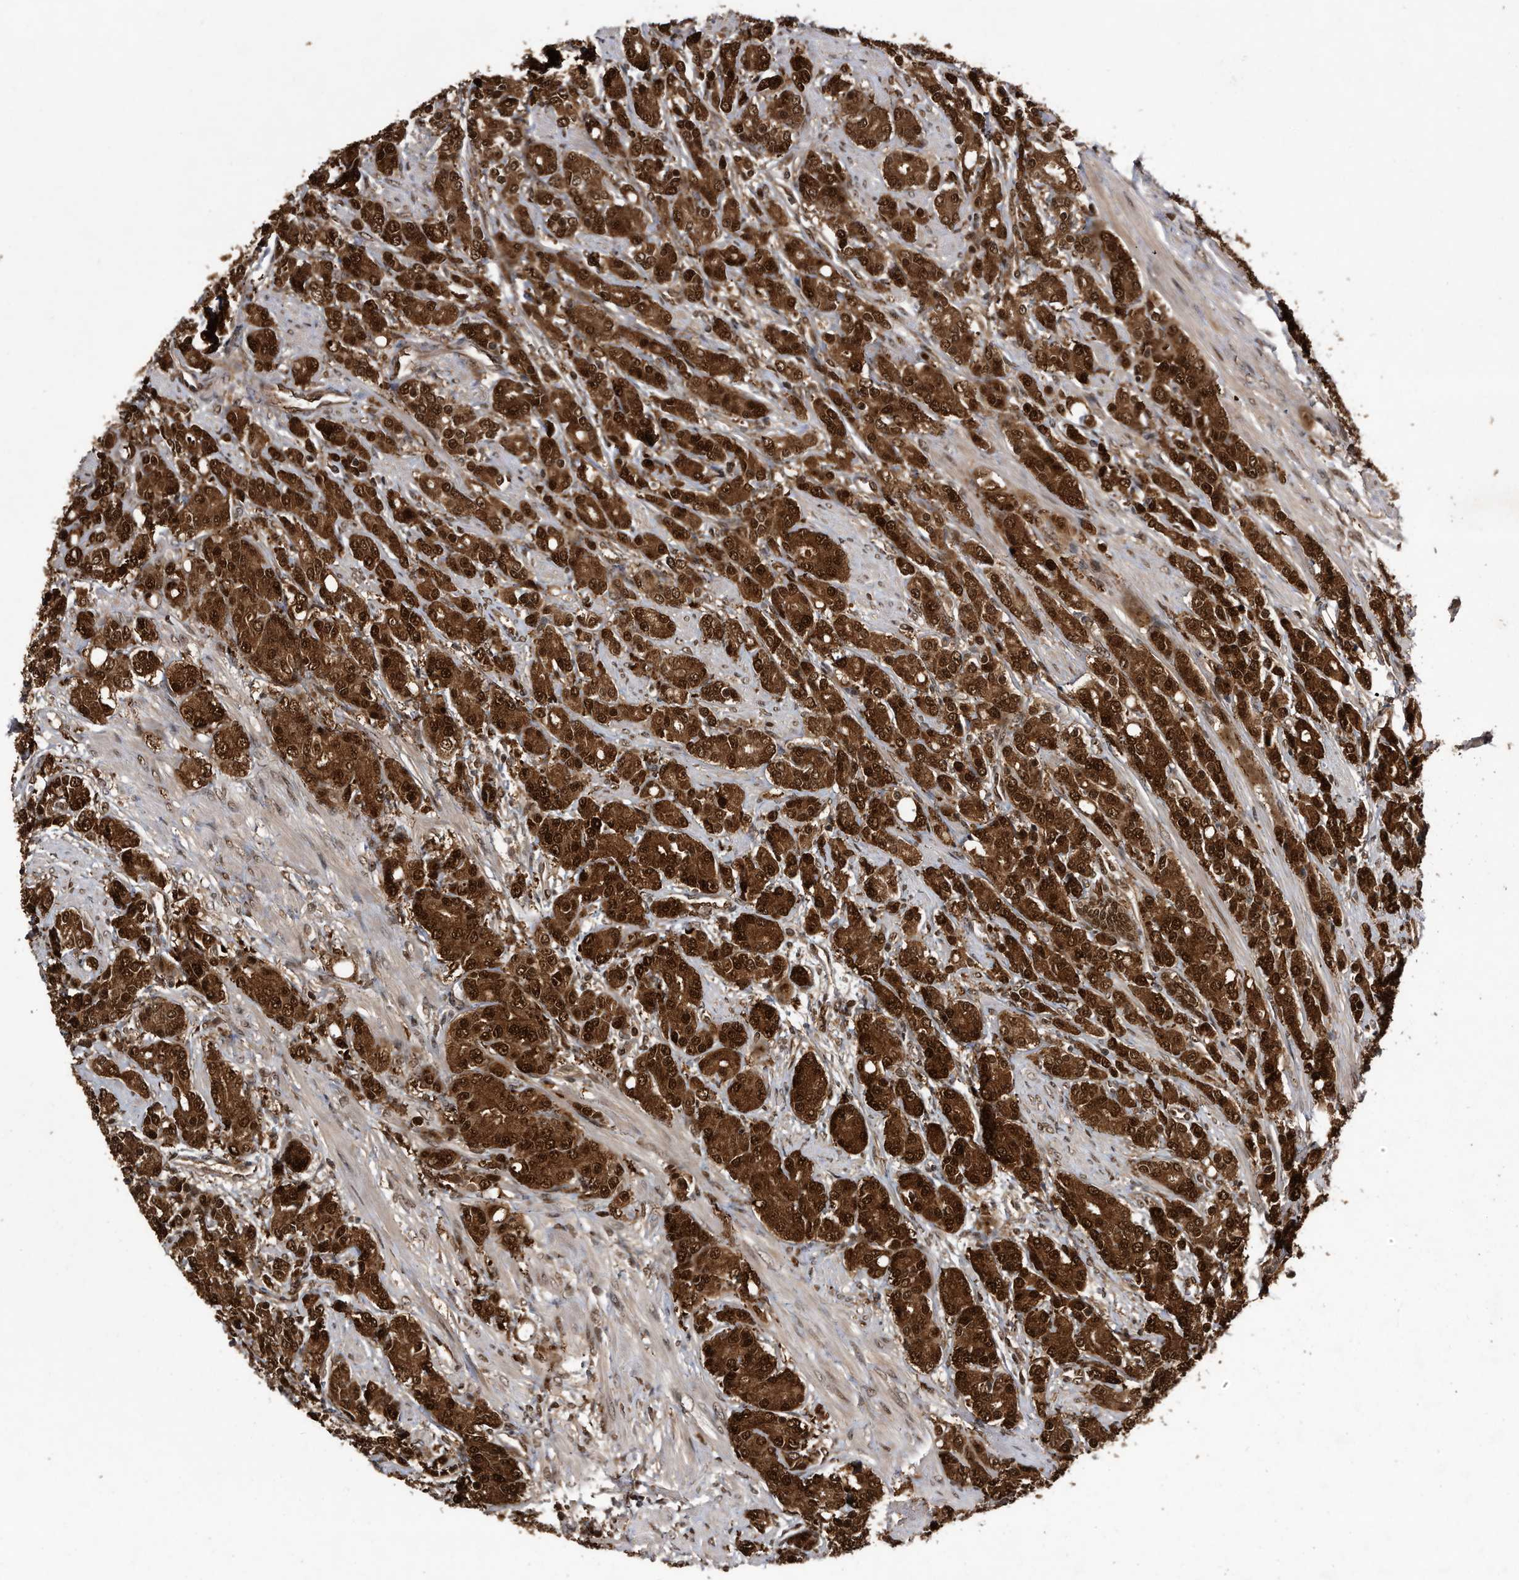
{"staining": {"intensity": "strong", "quantity": ">75%", "location": "cytoplasmic/membranous,nuclear"}, "tissue": "prostate cancer", "cell_type": "Tumor cells", "image_type": "cancer", "snomed": [{"axis": "morphology", "description": "Adenocarcinoma, High grade"}, {"axis": "topography", "description": "Prostate"}], "caption": "High-grade adenocarcinoma (prostate) stained with a protein marker exhibits strong staining in tumor cells.", "gene": "RAD23B", "patient": {"sex": "male", "age": 62}}